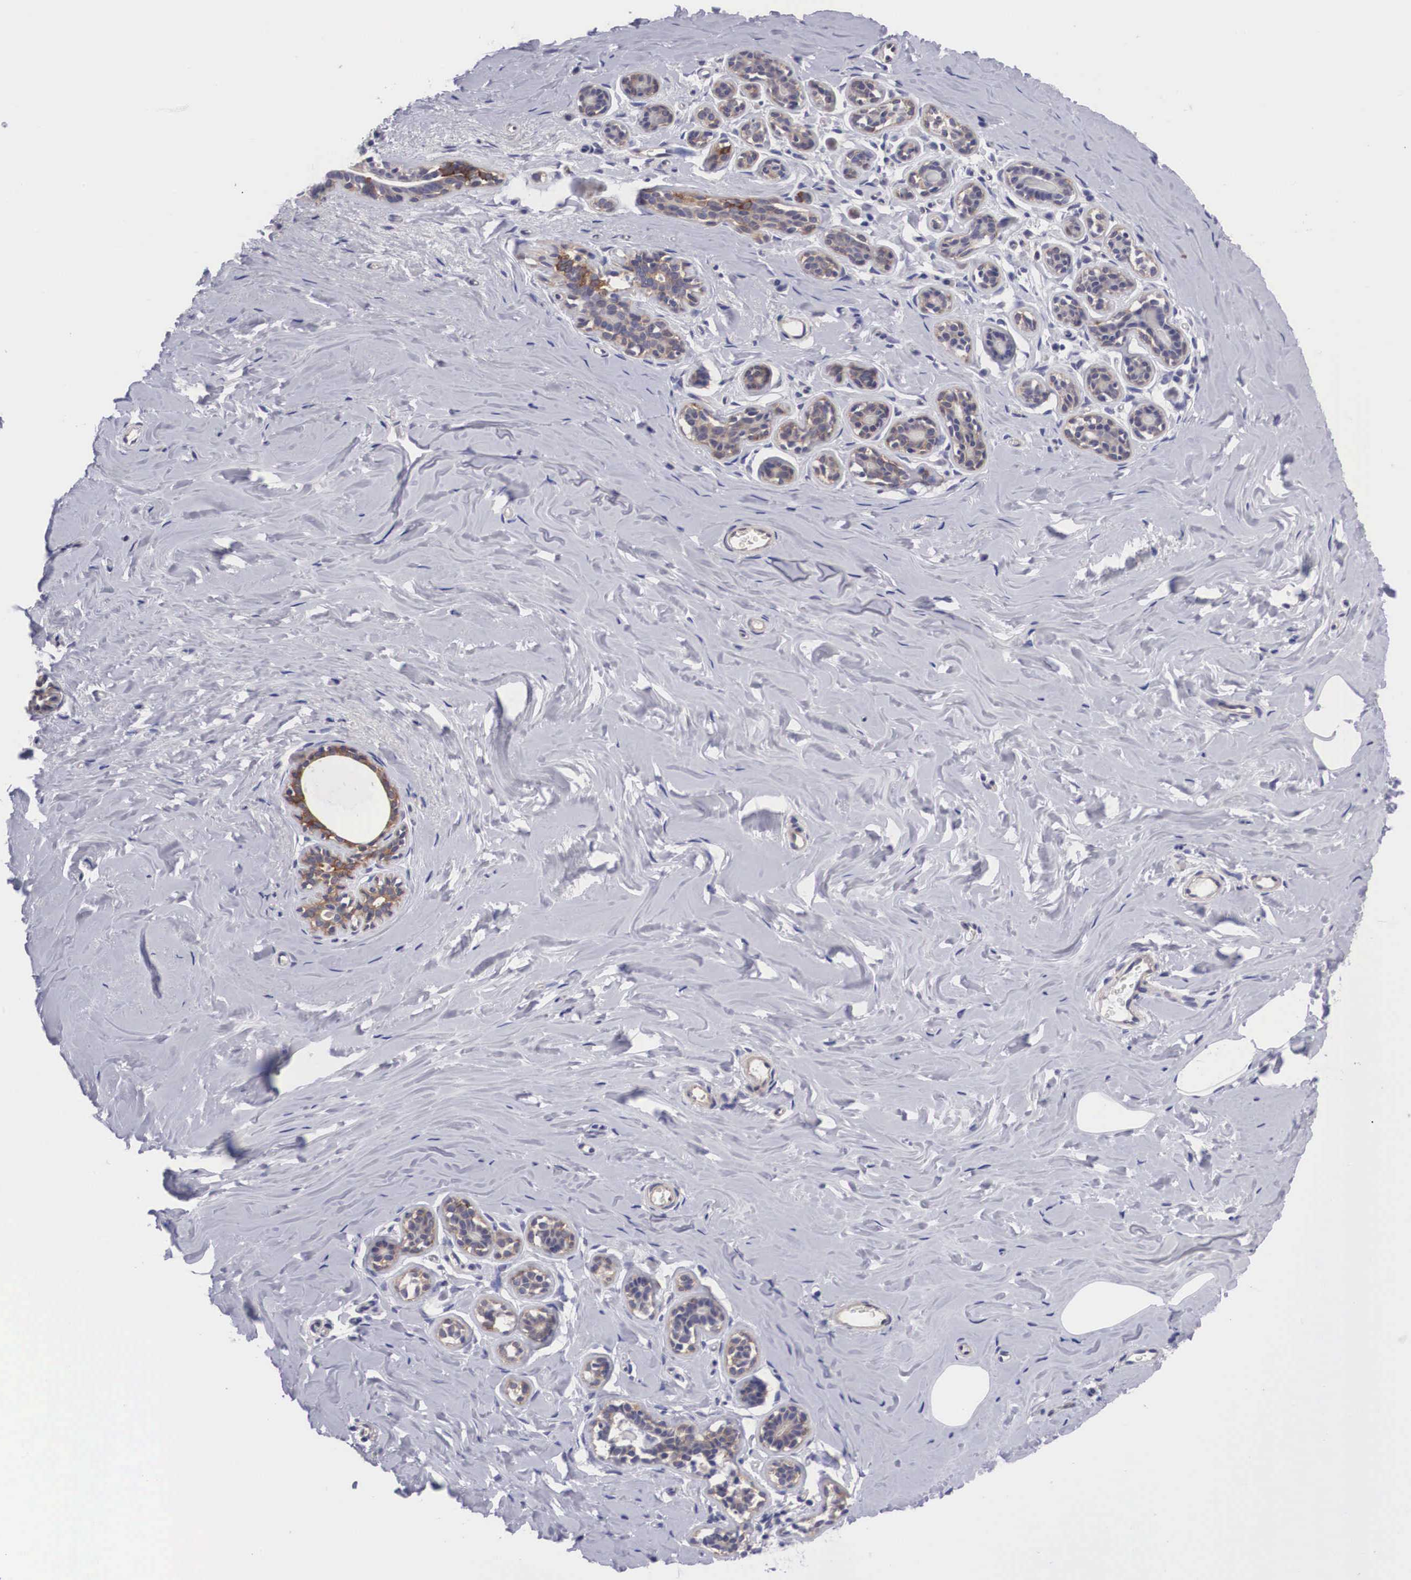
{"staining": {"intensity": "negative", "quantity": "none", "location": "none"}, "tissue": "breast", "cell_type": "Adipocytes", "image_type": "normal", "snomed": [{"axis": "morphology", "description": "Normal tissue, NOS"}, {"axis": "topography", "description": "Breast"}], "caption": "An immunohistochemistry (IHC) micrograph of normal breast is shown. There is no staining in adipocytes of breast. Brightfield microscopy of IHC stained with DAB (brown) and hematoxylin (blue), captured at high magnification.", "gene": "MAST4", "patient": {"sex": "female", "age": 45}}